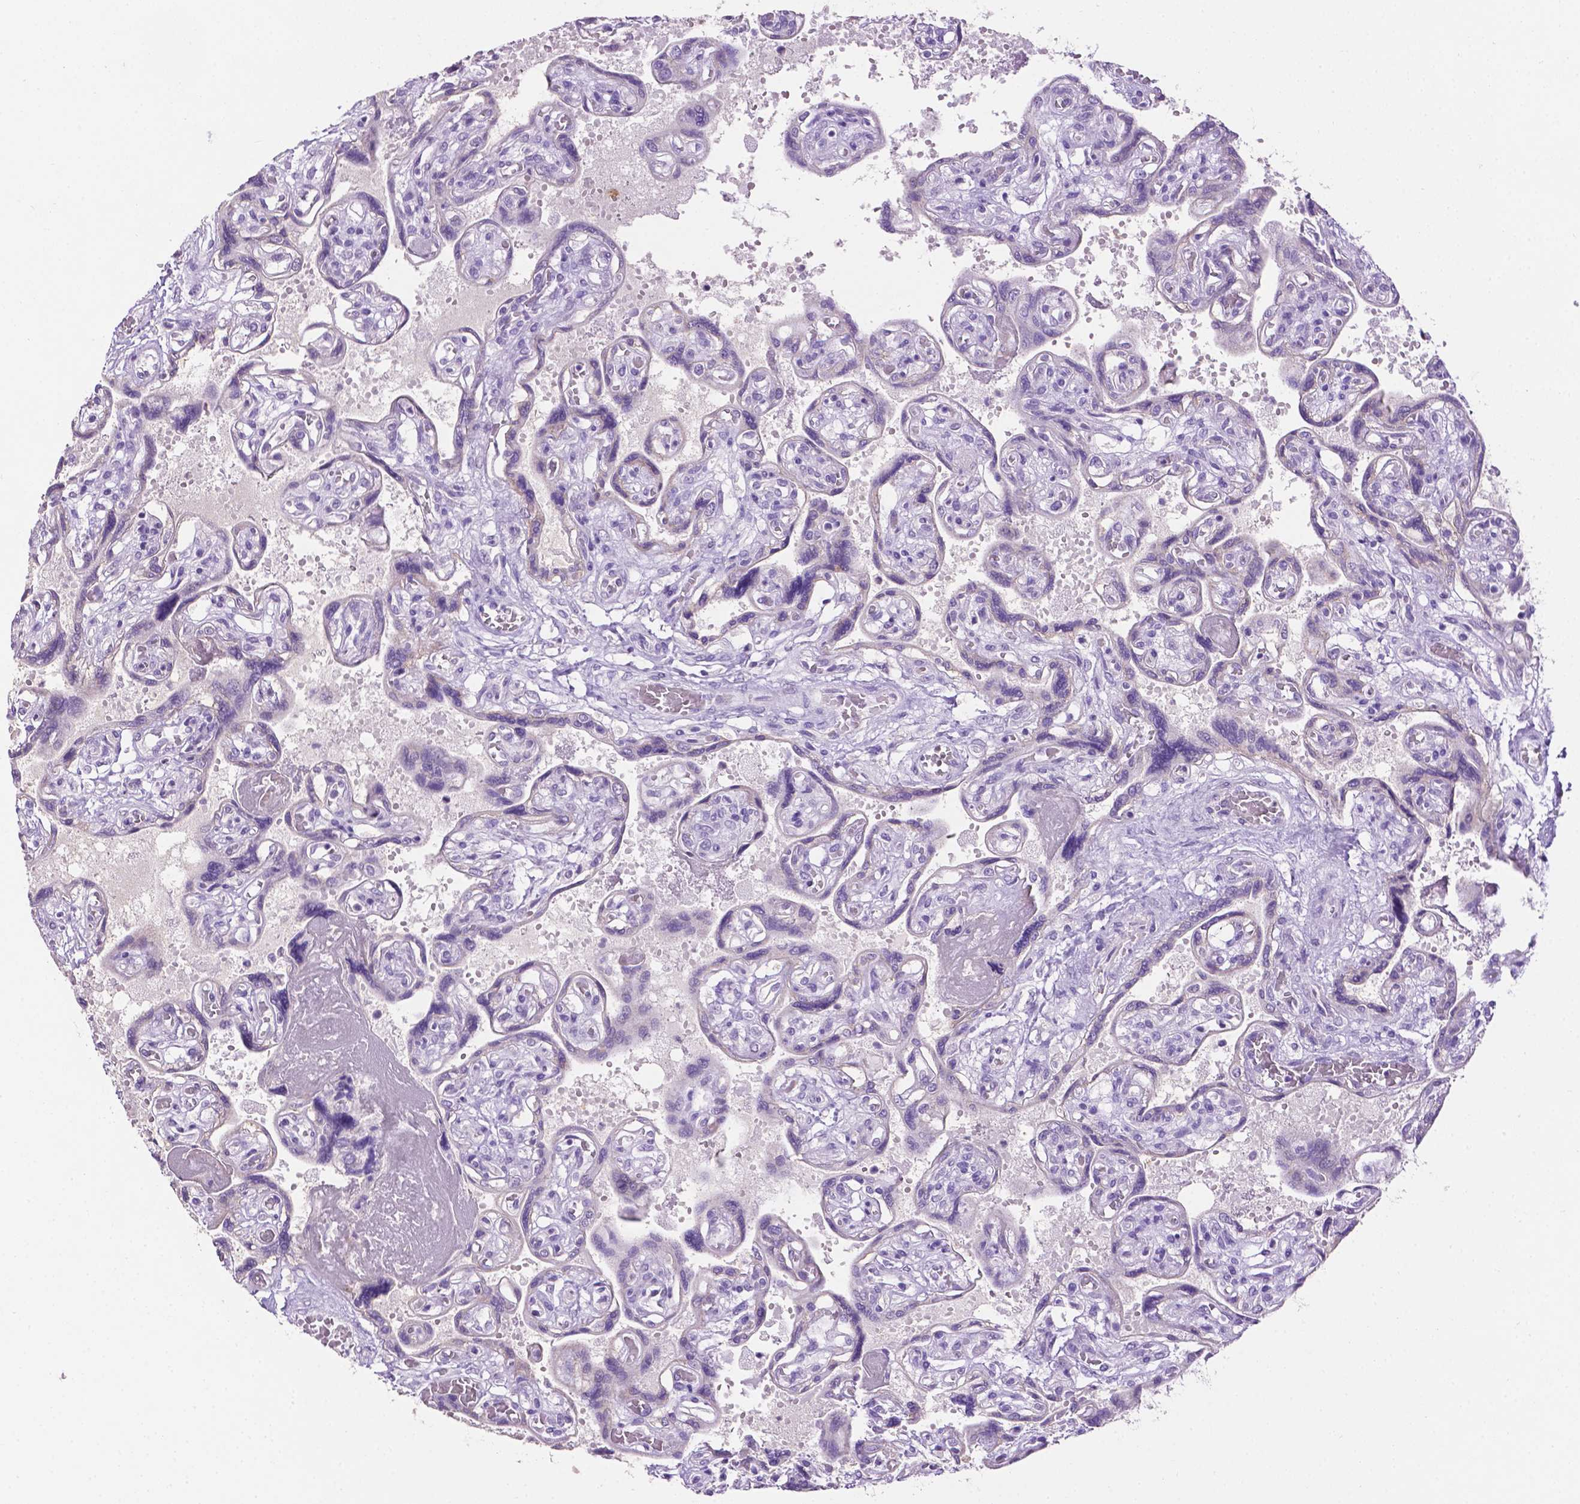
{"staining": {"intensity": "negative", "quantity": "none", "location": "none"}, "tissue": "placenta", "cell_type": "Decidual cells", "image_type": "normal", "snomed": [{"axis": "morphology", "description": "Normal tissue, NOS"}, {"axis": "topography", "description": "Placenta"}], "caption": "This is an IHC histopathology image of normal placenta. There is no positivity in decidual cells.", "gene": "TACSTD2", "patient": {"sex": "female", "age": 32}}